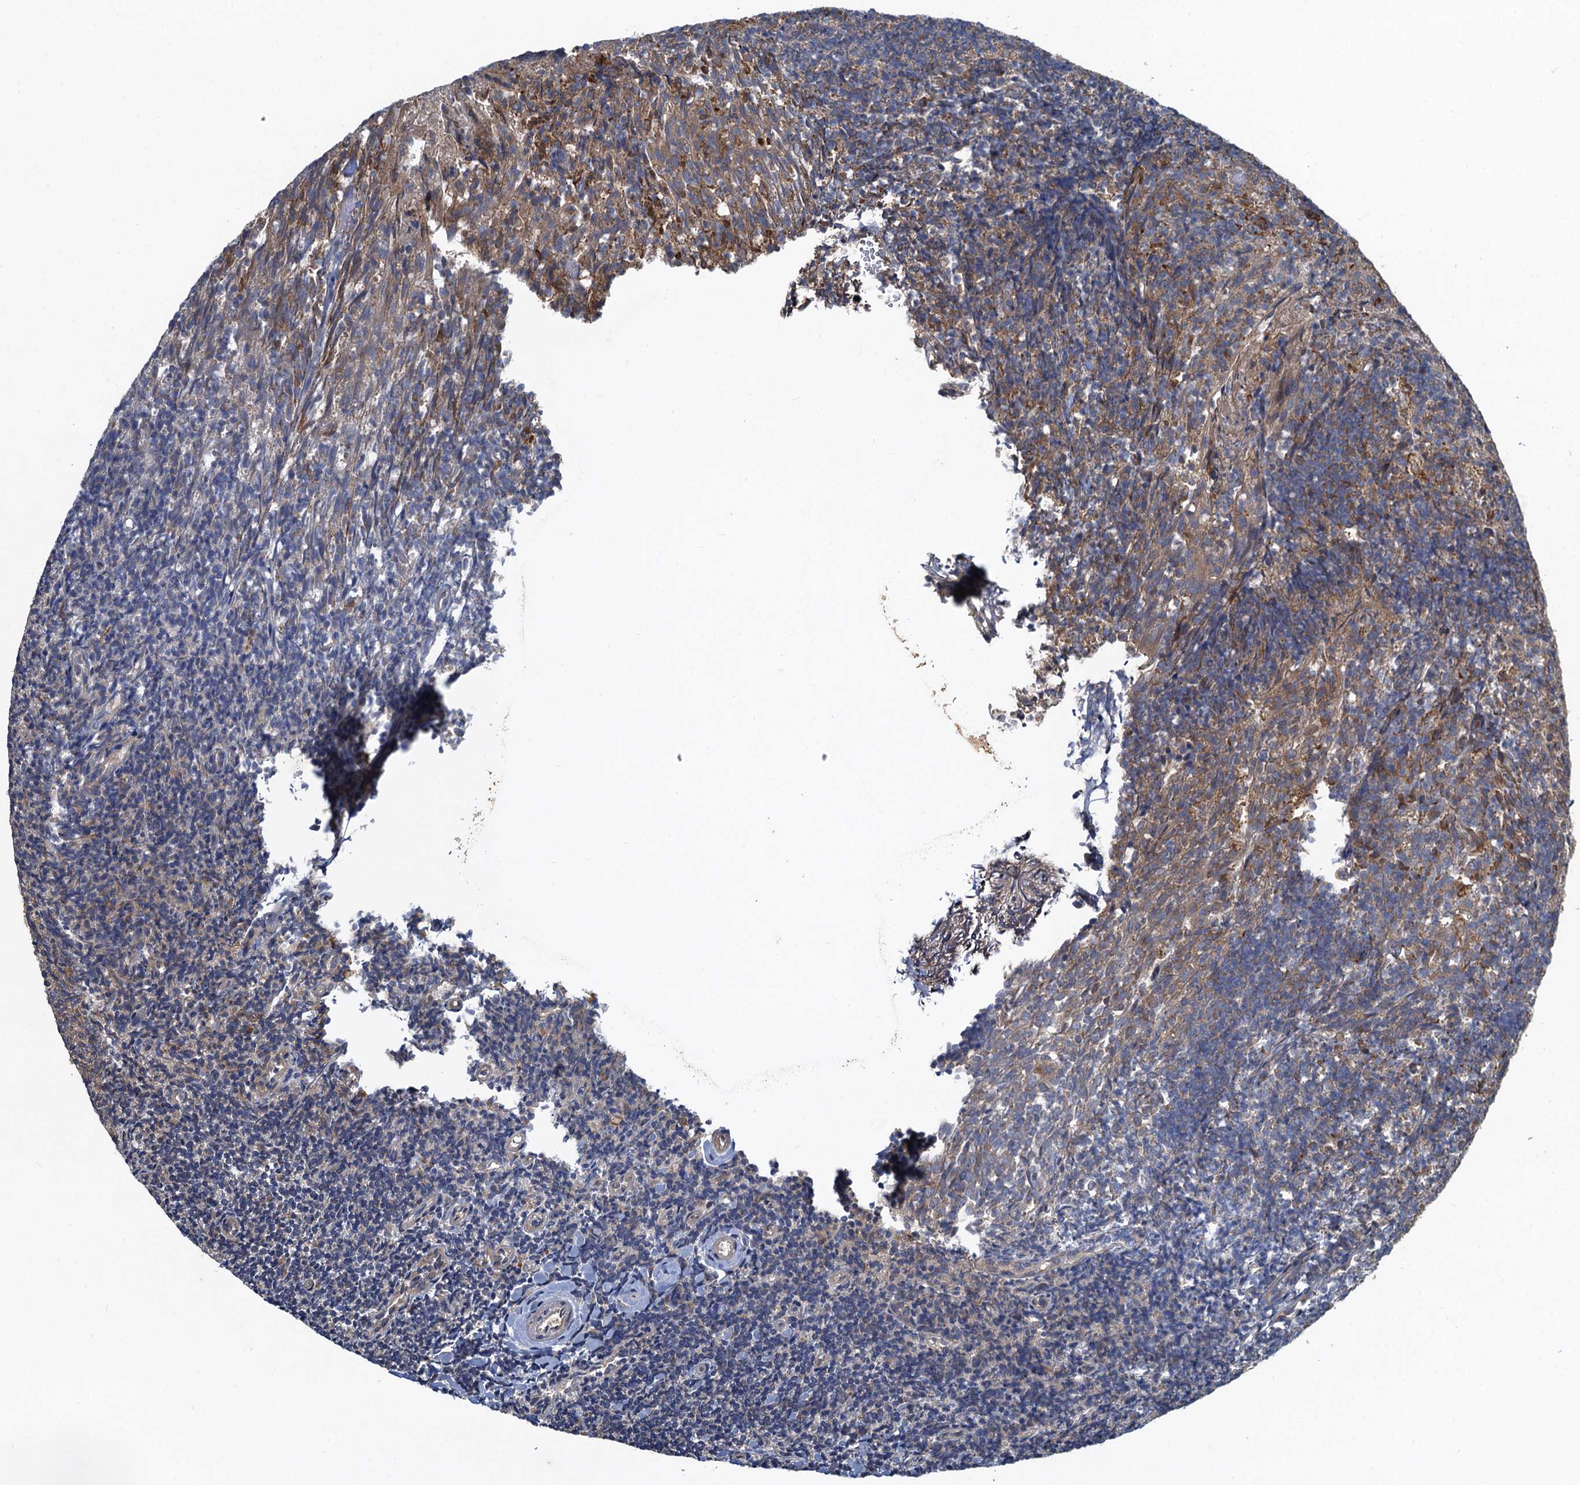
{"staining": {"intensity": "negative", "quantity": "none", "location": "none"}, "tissue": "tonsil", "cell_type": "Germinal center cells", "image_type": "normal", "snomed": [{"axis": "morphology", "description": "Normal tissue, NOS"}, {"axis": "topography", "description": "Tonsil"}], "caption": "Immunohistochemical staining of unremarkable human tonsil demonstrates no significant expression in germinal center cells. (Stains: DAB (3,3'-diaminobenzidine) IHC with hematoxylin counter stain, Microscopy: brightfield microscopy at high magnification).", "gene": "SNAP29", "patient": {"sex": "female", "age": 10}}